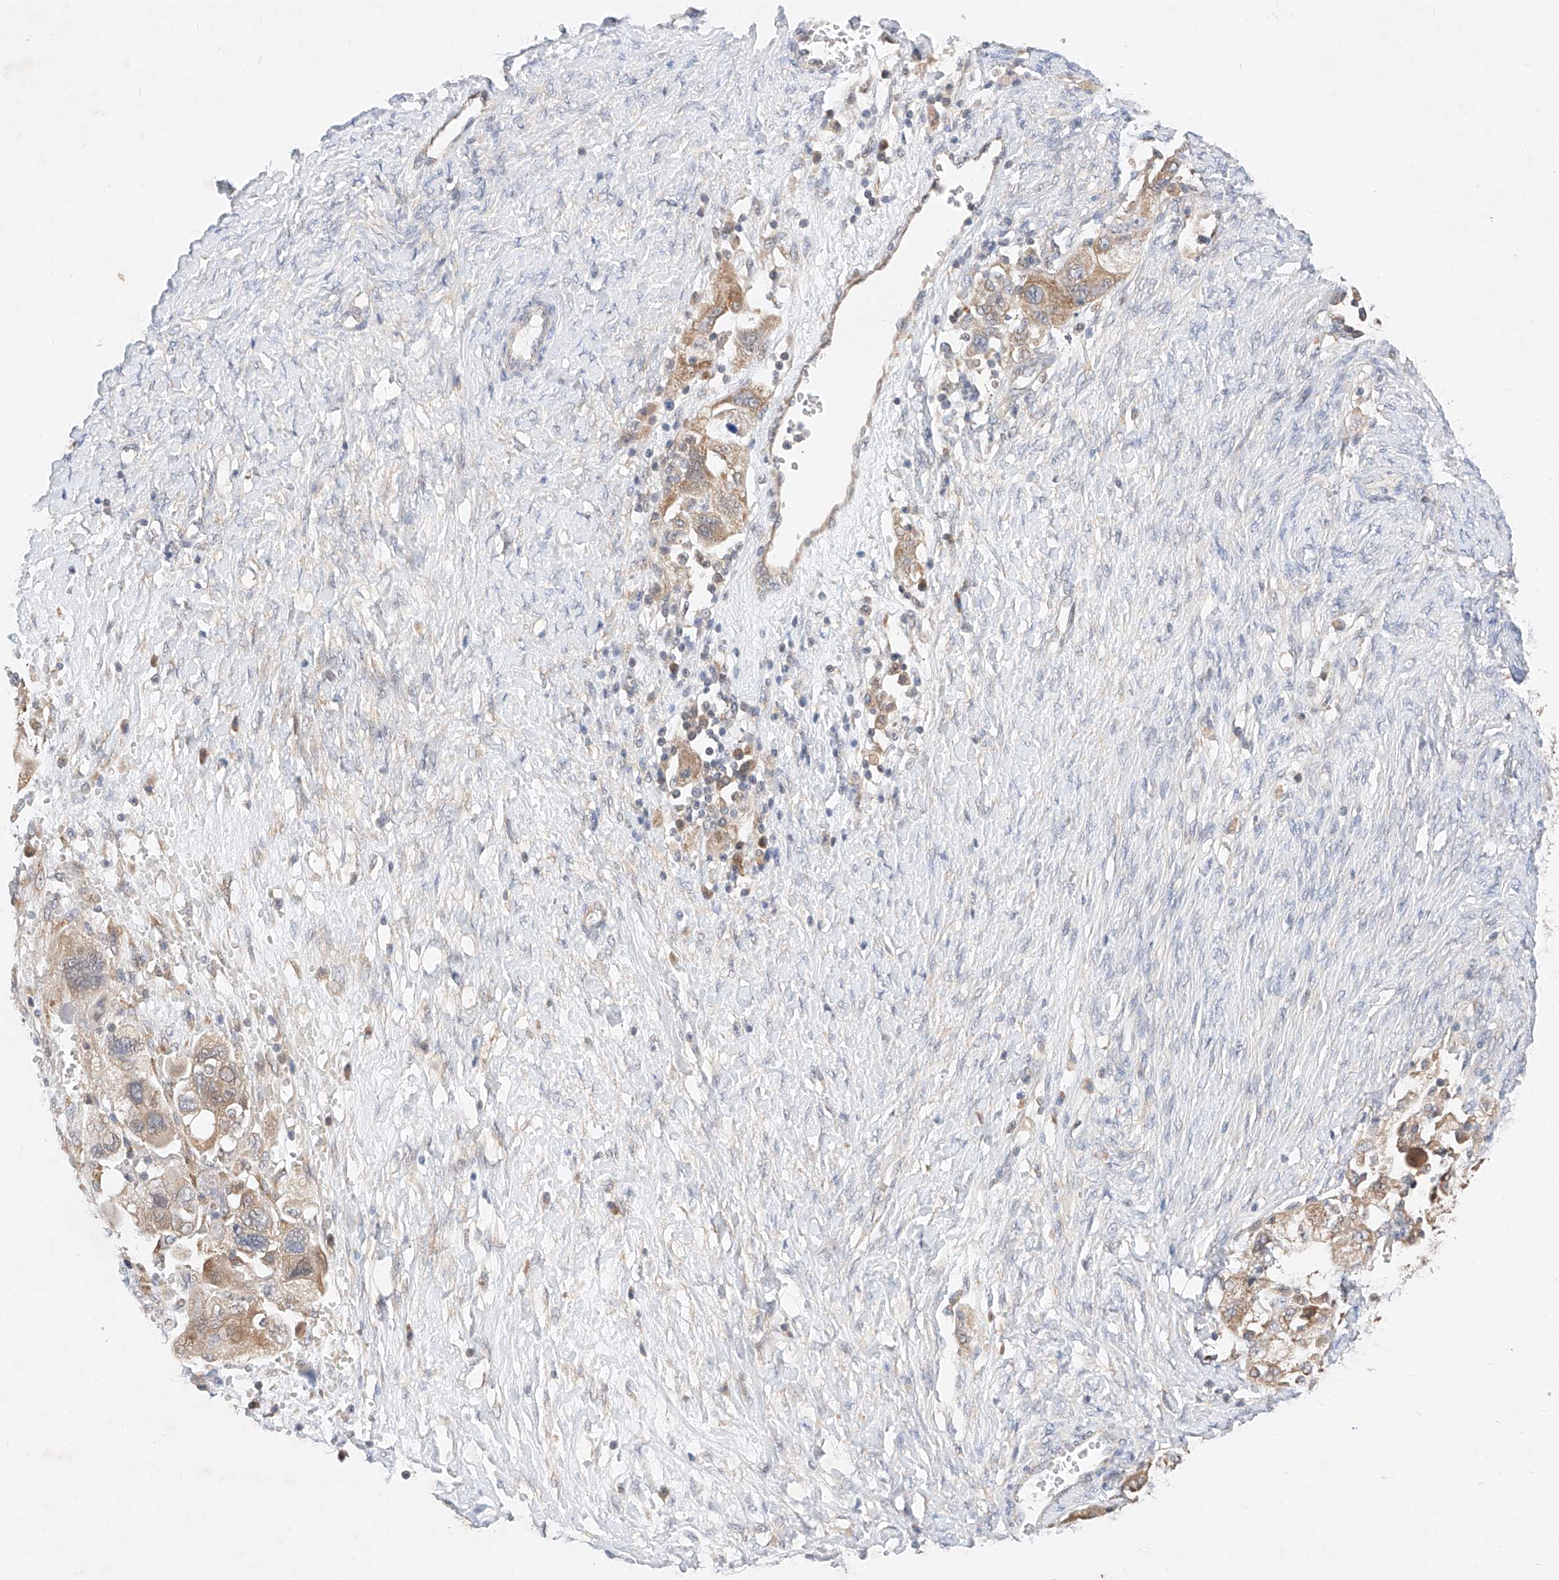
{"staining": {"intensity": "weak", "quantity": ">75%", "location": "cytoplasmic/membranous"}, "tissue": "ovarian cancer", "cell_type": "Tumor cells", "image_type": "cancer", "snomed": [{"axis": "morphology", "description": "Carcinoma, NOS"}, {"axis": "morphology", "description": "Cystadenocarcinoma, serous, NOS"}, {"axis": "topography", "description": "Ovary"}], "caption": "Ovarian serous cystadenocarcinoma tissue exhibits weak cytoplasmic/membranous positivity in approximately >75% of tumor cells, visualized by immunohistochemistry.", "gene": "ZSCAN4", "patient": {"sex": "female", "age": 69}}